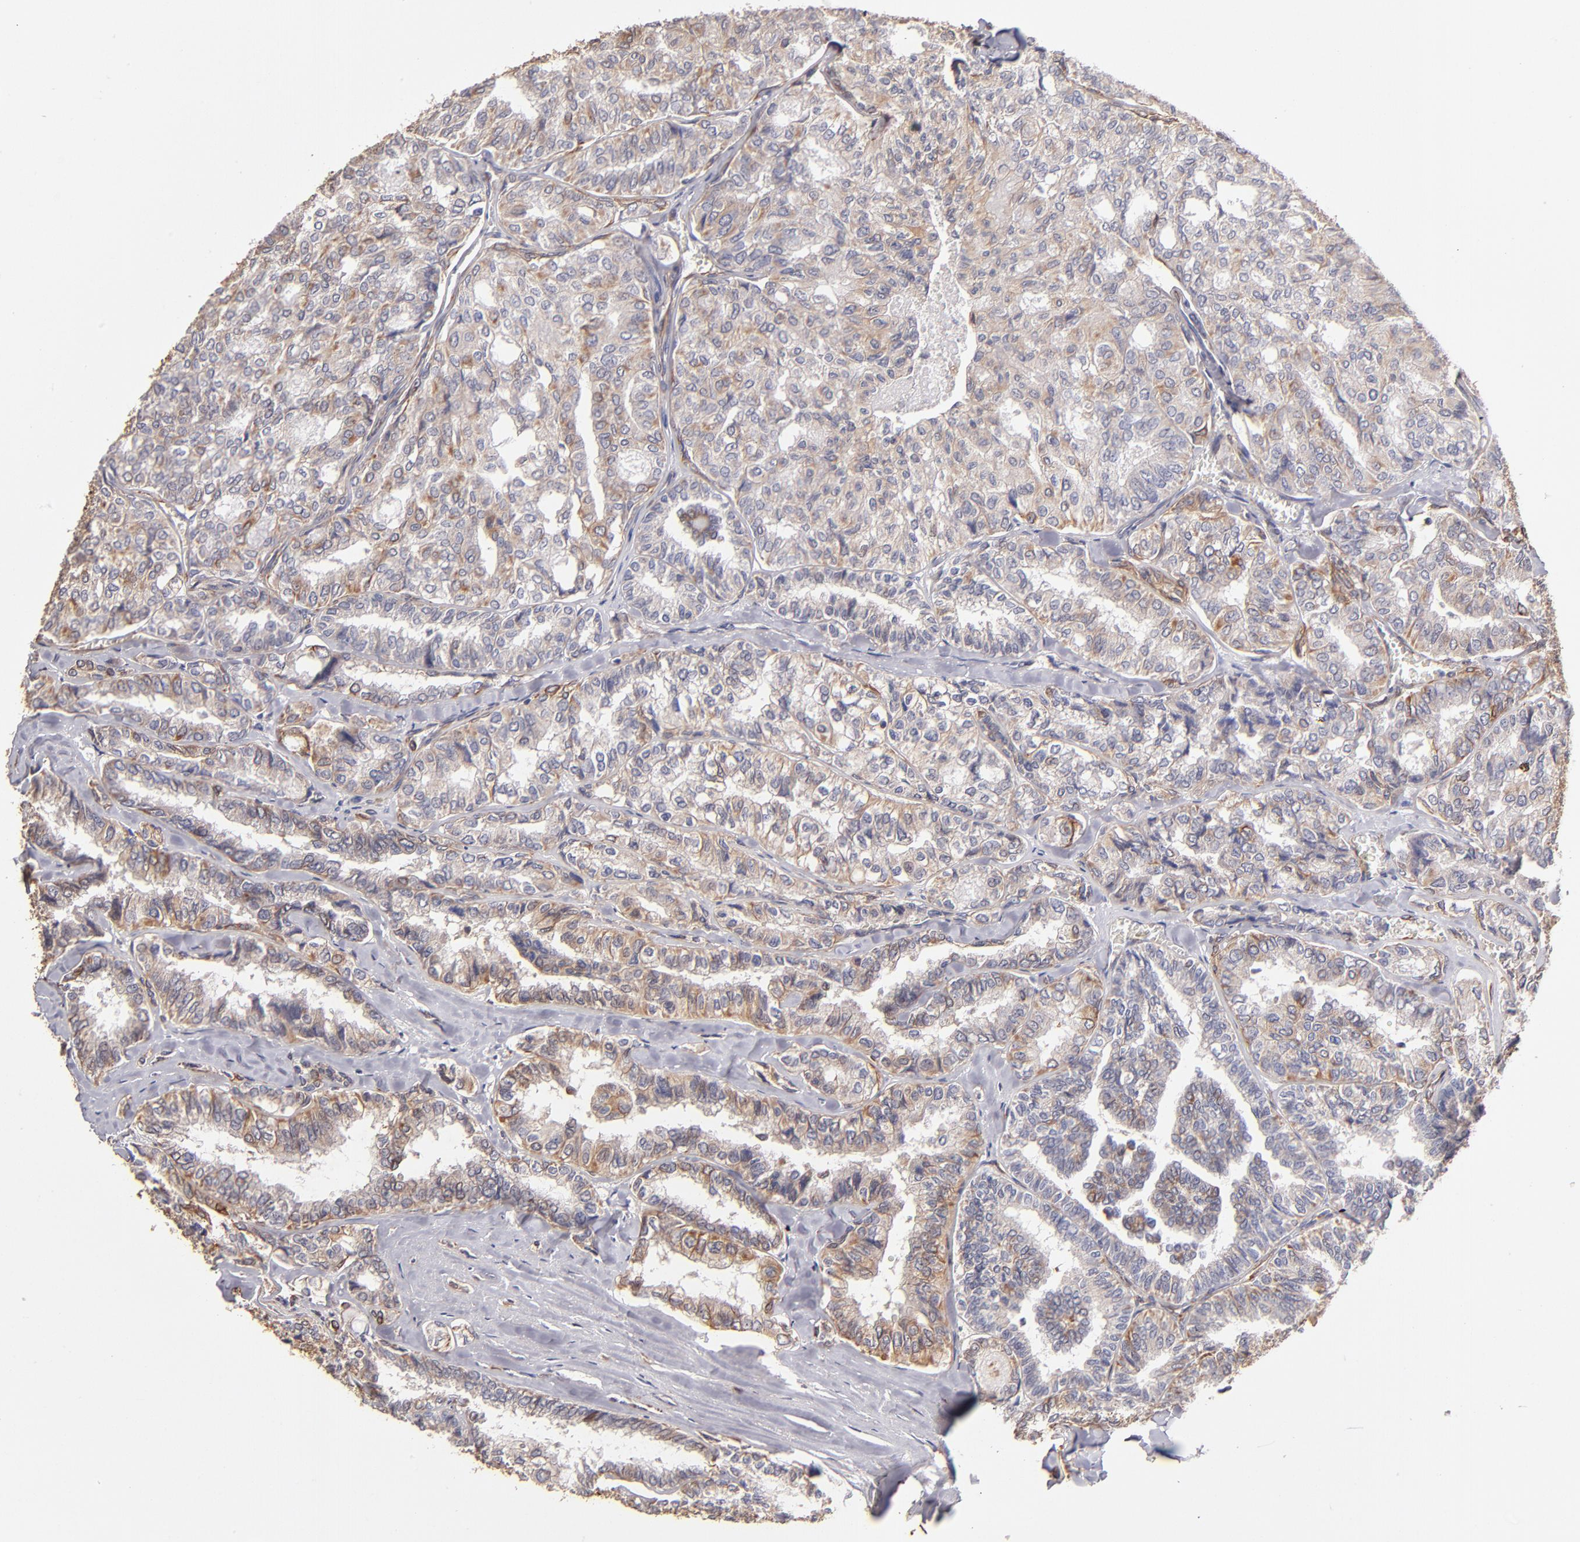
{"staining": {"intensity": "weak", "quantity": ">75%", "location": "cytoplasmic/membranous"}, "tissue": "thyroid cancer", "cell_type": "Tumor cells", "image_type": "cancer", "snomed": [{"axis": "morphology", "description": "Papillary adenocarcinoma, NOS"}, {"axis": "topography", "description": "Thyroid gland"}], "caption": "An IHC image of tumor tissue is shown. Protein staining in brown labels weak cytoplasmic/membranous positivity in thyroid cancer within tumor cells.", "gene": "ABCC1", "patient": {"sex": "female", "age": 35}}